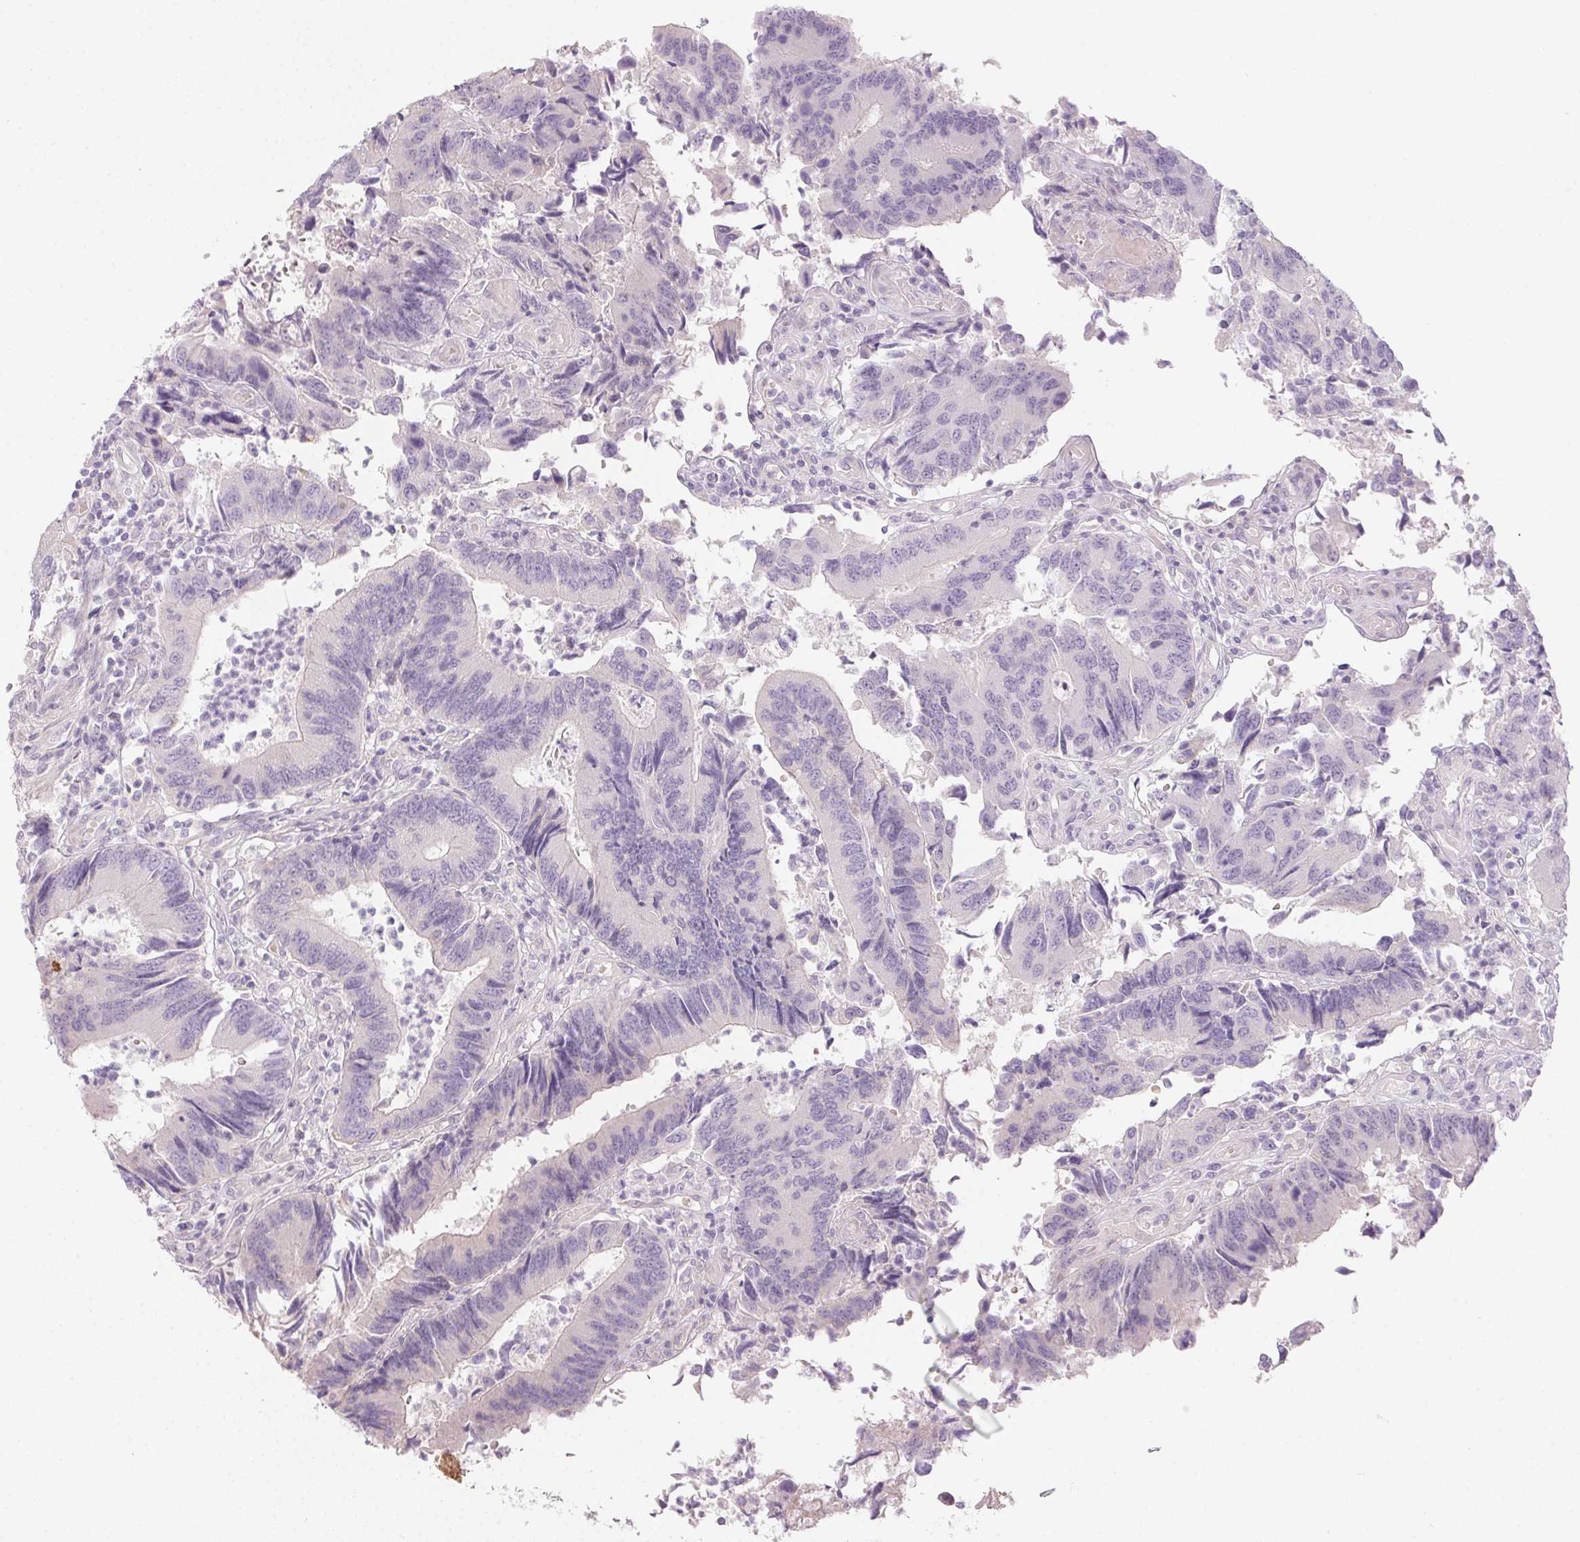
{"staining": {"intensity": "negative", "quantity": "none", "location": "none"}, "tissue": "colorectal cancer", "cell_type": "Tumor cells", "image_type": "cancer", "snomed": [{"axis": "morphology", "description": "Adenocarcinoma, NOS"}, {"axis": "topography", "description": "Colon"}], "caption": "This is an immunohistochemistry (IHC) micrograph of adenocarcinoma (colorectal). There is no staining in tumor cells.", "gene": "CTCFL", "patient": {"sex": "female", "age": 67}}